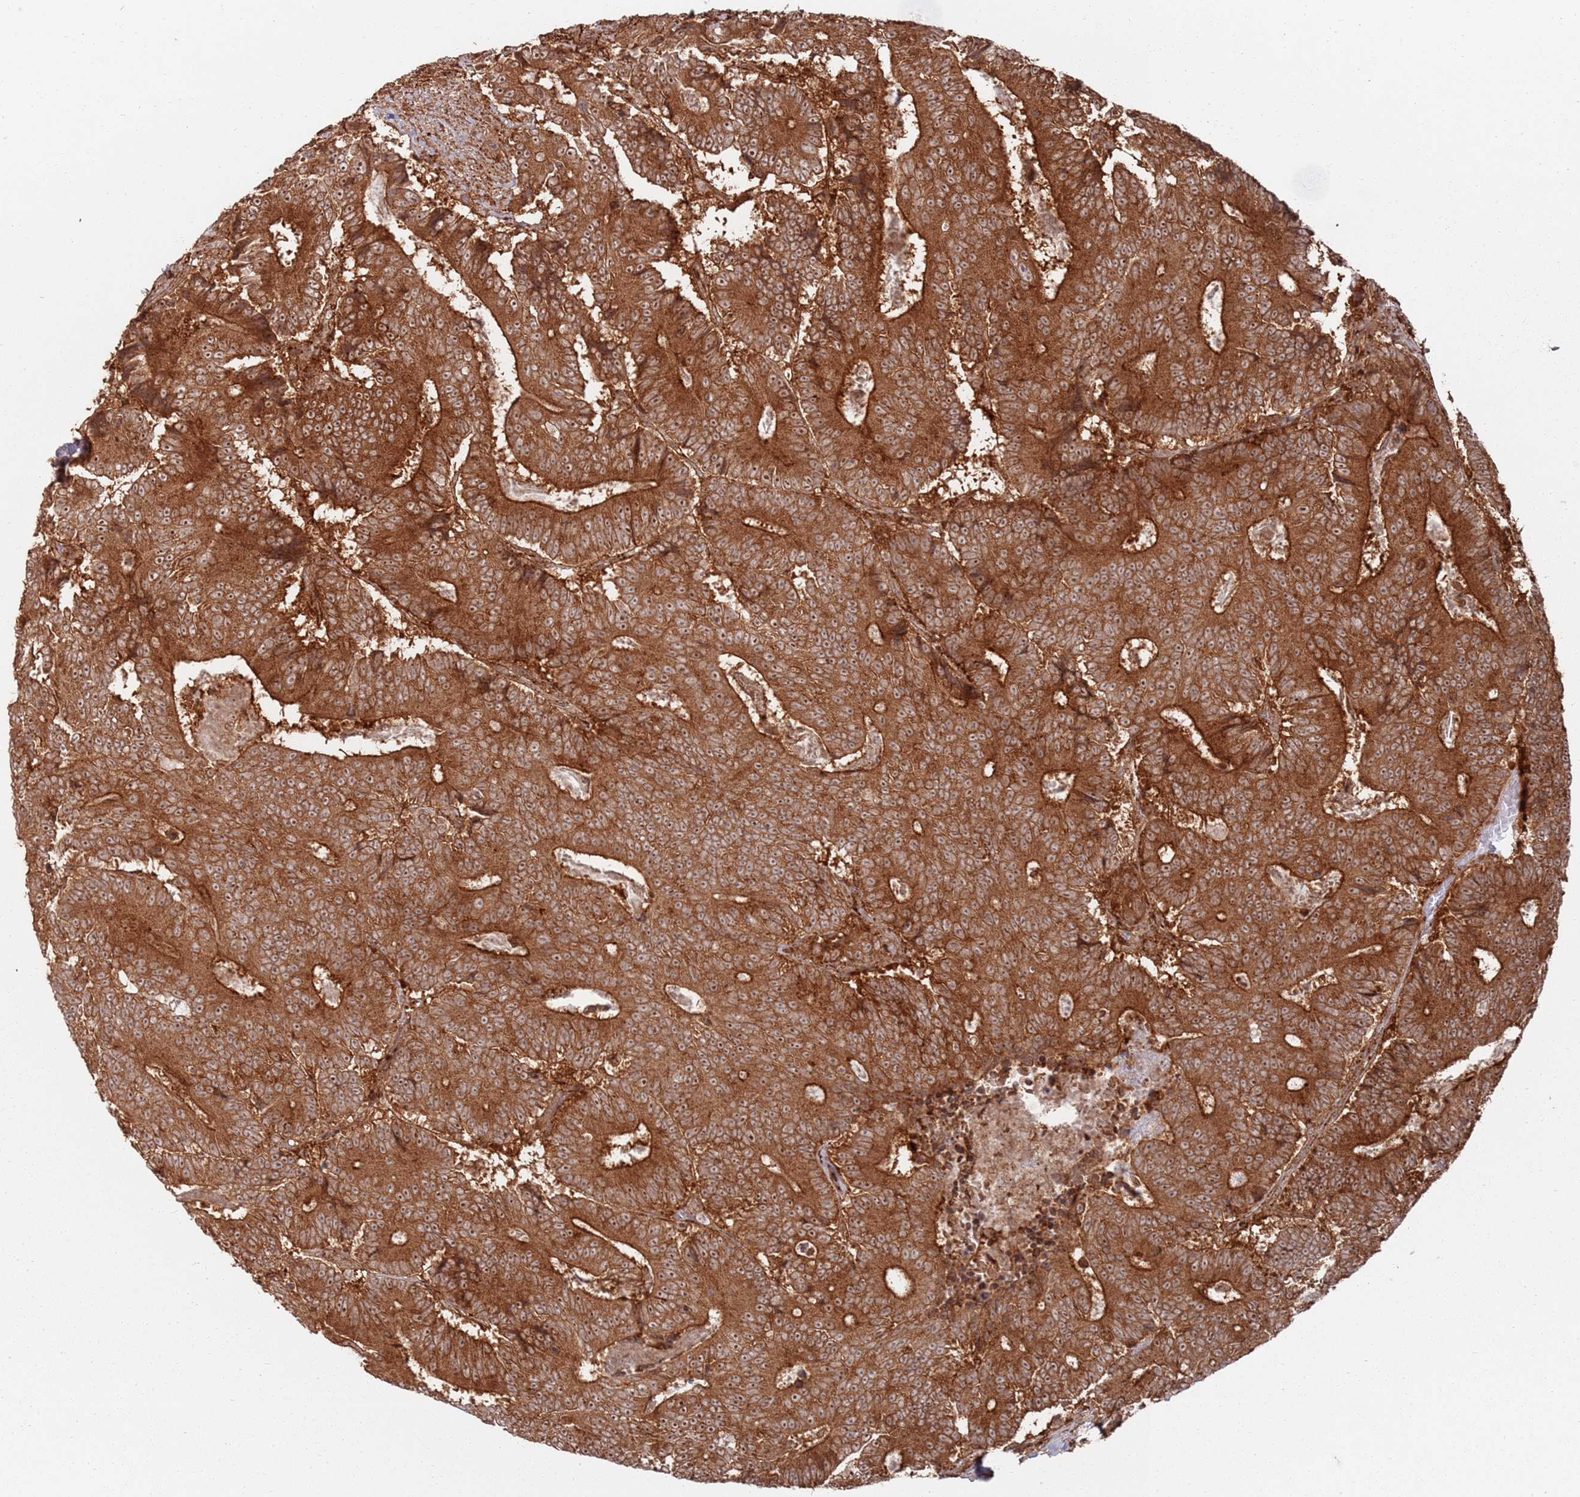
{"staining": {"intensity": "strong", "quantity": ">75%", "location": "cytoplasmic/membranous"}, "tissue": "colorectal cancer", "cell_type": "Tumor cells", "image_type": "cancer", "snomed": [{"axis": "morphology", "description": "Adenocarcinoma, NOS"}, {"axis": "topography", "description": "Colon"}], "caption": "This is an image of immunohistochemistry staining of adenocarcinoma (colorectal), which shows strong positivity in the cytoplasmic/membranous of tumor cells.", "gene": "PIH1D1", "patient": {"sex": "male", "age": 83}}